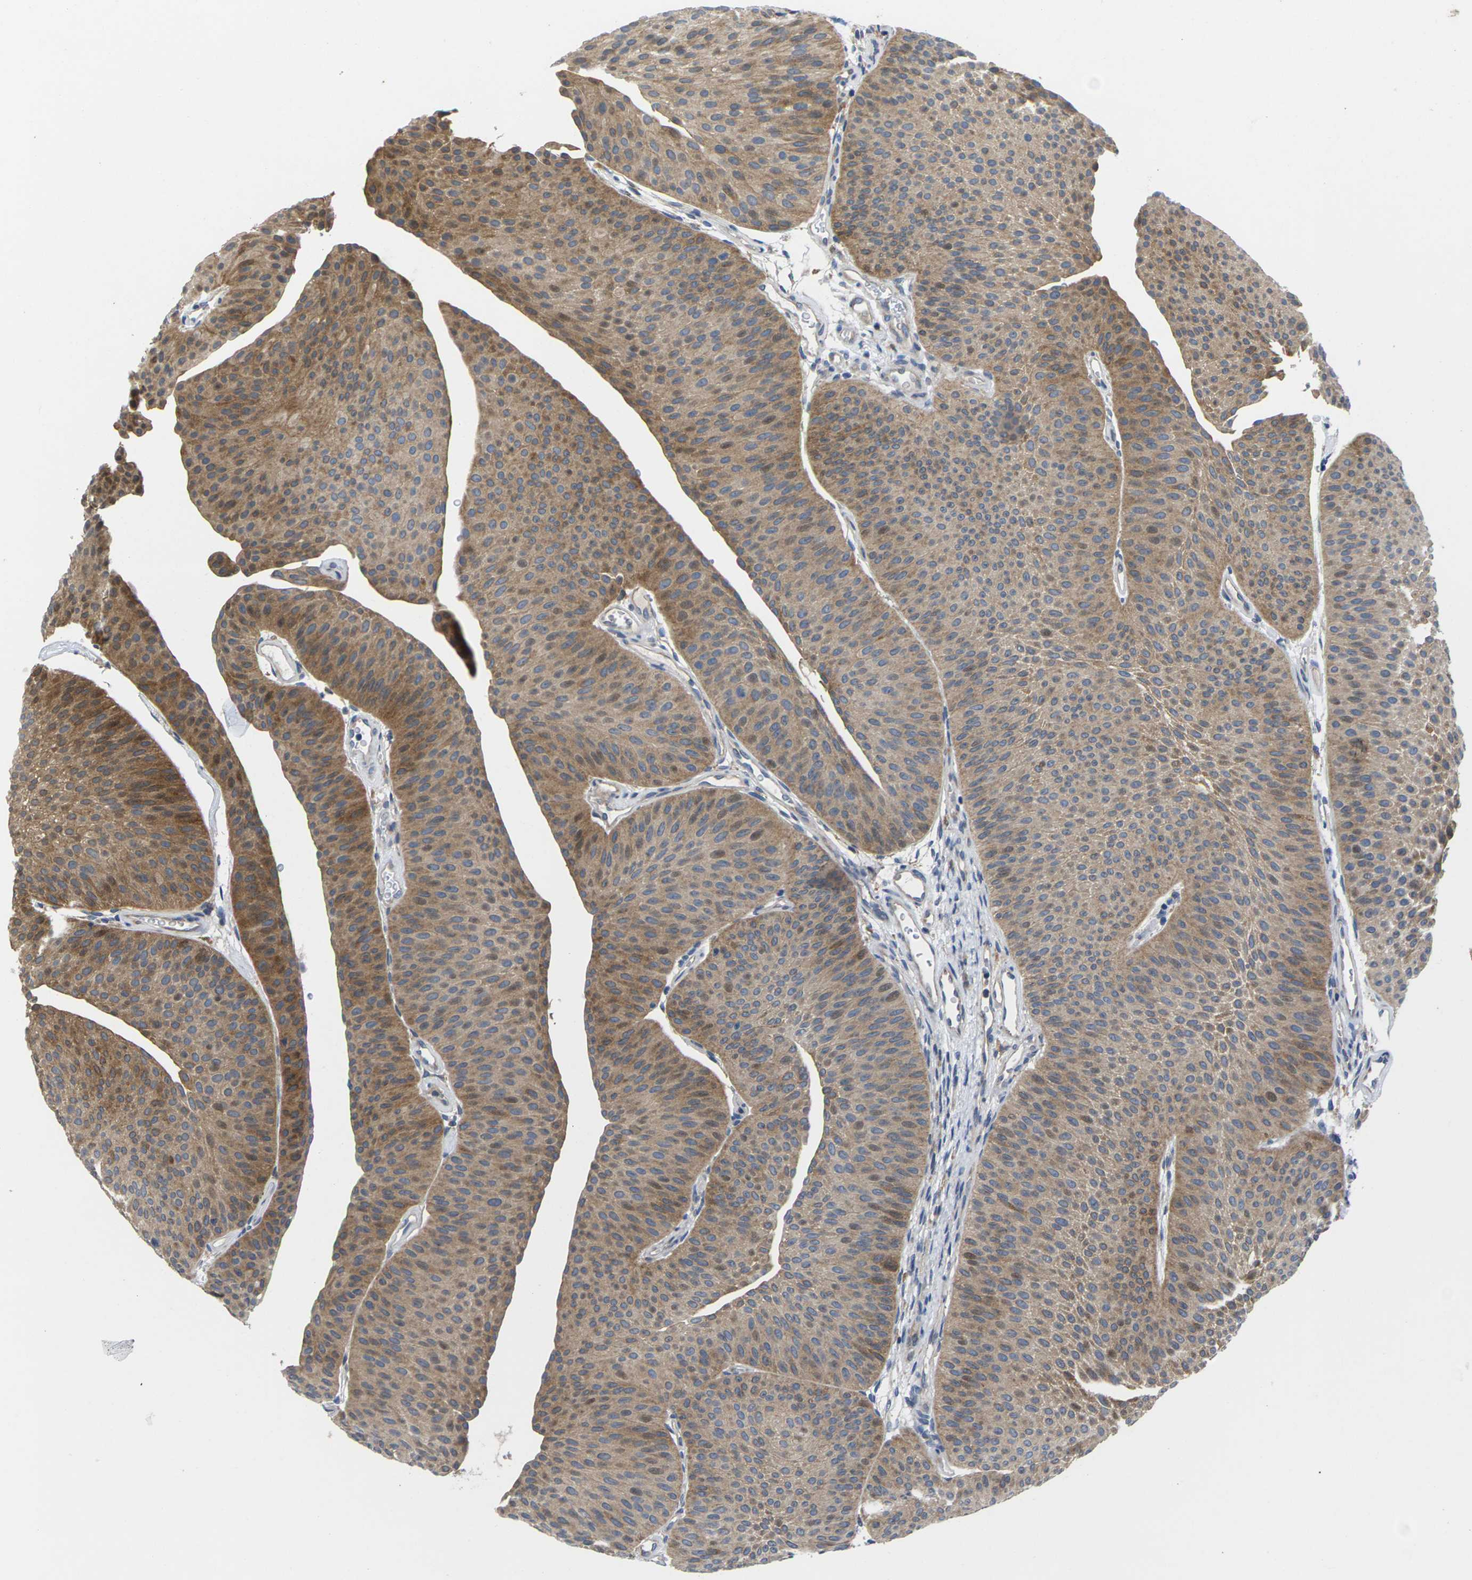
{"staining": {"intensity": "moderate", "quantity": ">75%", "location": "cytoplasmic/membranous"}, "tissue": "urothelial cancer", "cell_type": "Tumor cells", "image_type": "cancer", "snomed": [{"axis": "morphology", "description": "Urothelial carcinoma, Low grade"}, {"axis": "topography", "description": "Urinary bladder"}], "caption": "Protein staining exhibits moderate cytoplasmic/membranous expression in about >75% of tumor cells in urothelial cancer.", "gene": "SCNN1A", "patient": {"sex": "female", "age": 60}}